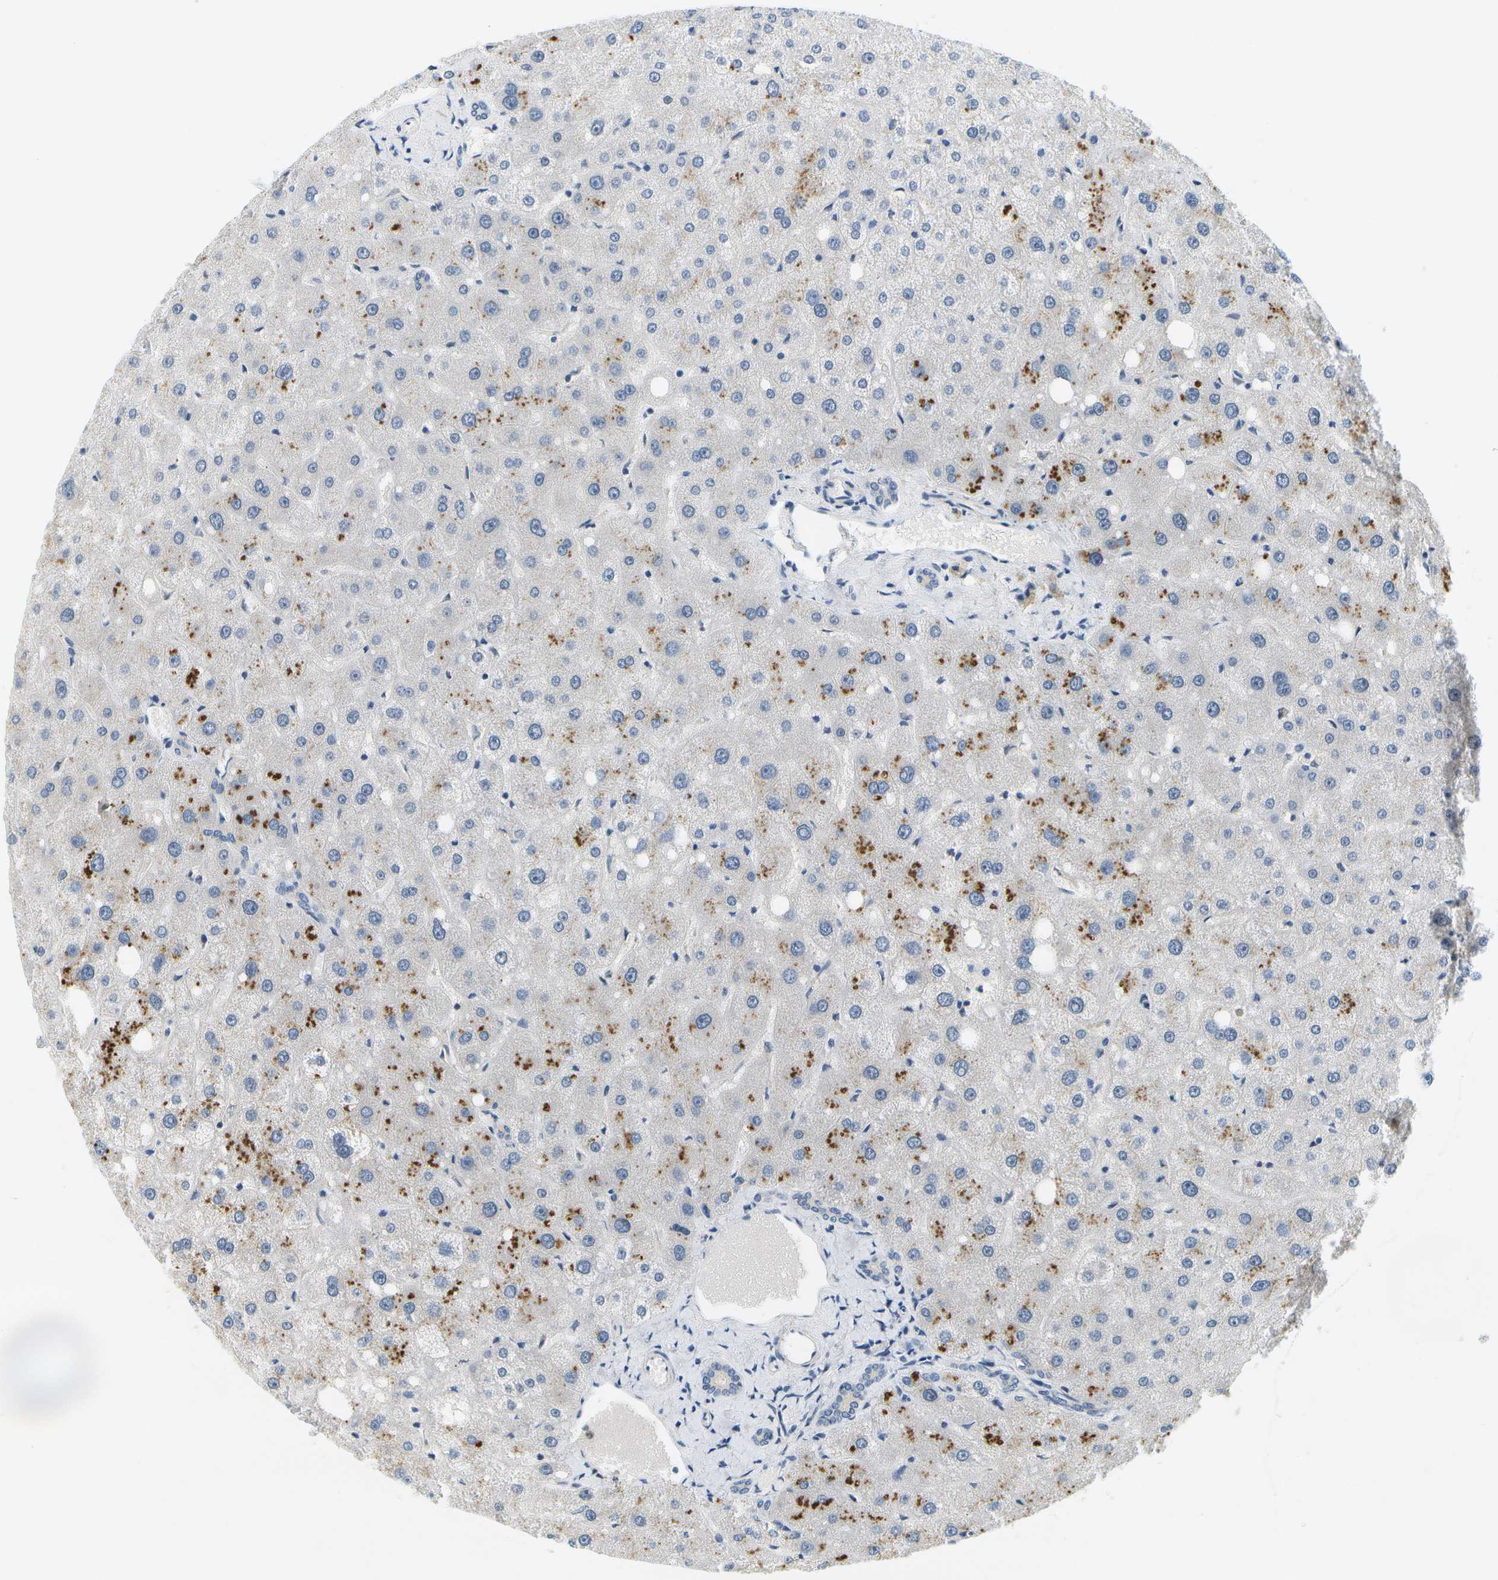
{"staining": {"intensity": "negative", "quantity": "none", "location": "none"}, "tissue": "liver", "cell_type": "Cholangiocytes", "image_type": "normal", "snomed": [{"axis": "morphology", "description": "Normal tissue, NOS"}, {"axis": "topography", "description": "Liver"}], "caption": "Immunohistochemical staining of benign liver displays no significant expression in cholangiocytes.", "gene": "RASGRP2", "patient": {"sex": "male", "age": 73}}